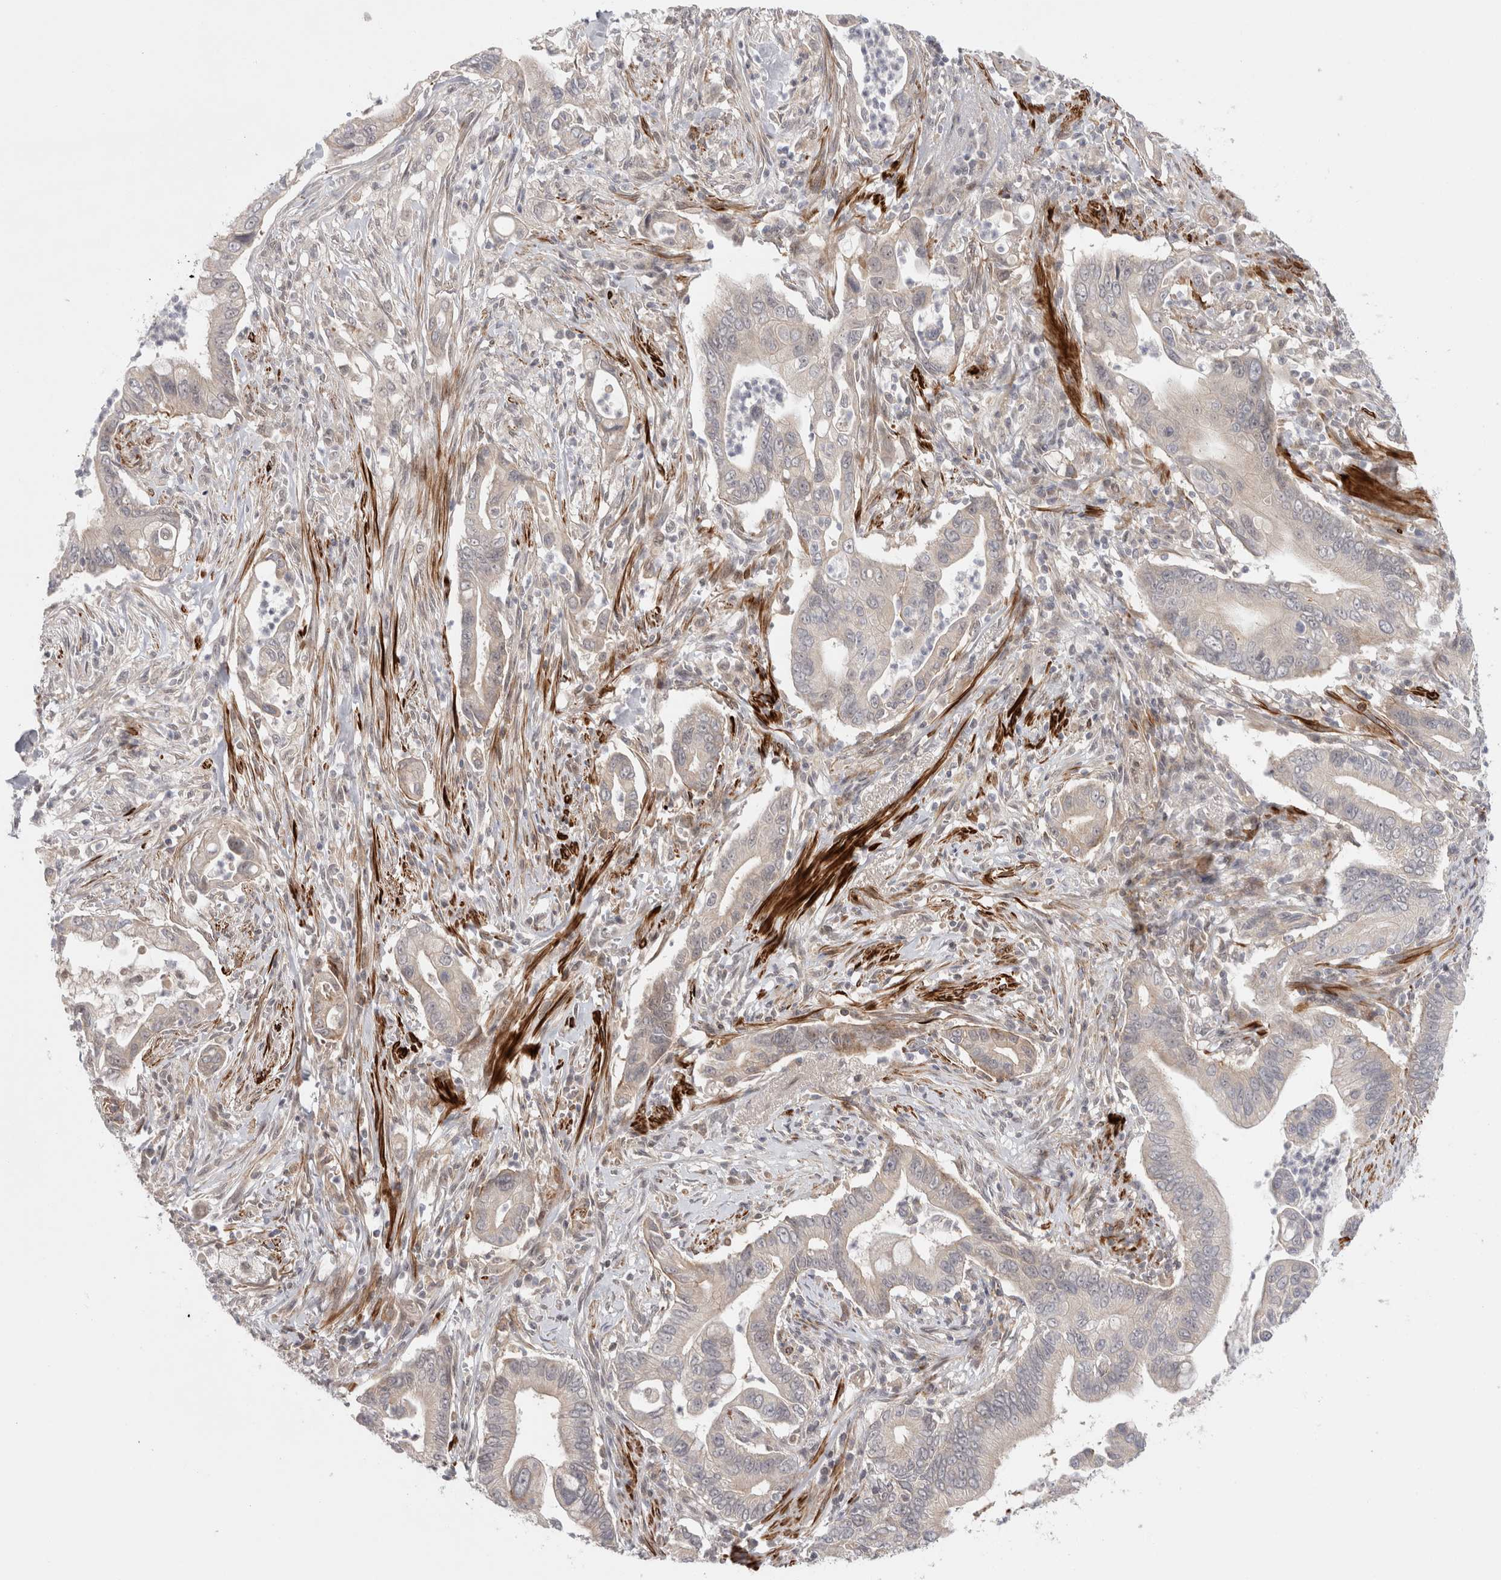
{"staining": {"intensity": "weak", "quantity": "25%-75%", "location": "cytoplasmic/membranous"}, "tissue": "pancreatic cancer", "cell_type": "Tumor cells", "image_type": "cancer", "snomed": [{"axis": "morphology", "description": "Adenocarcinoma, NOS"}, {"axis": "topography", "description": "Pancreas"}], "caption": "DAB (3,3'-diaminobenzidine) immunohistochemical staining of pancreatic adenocarcinoma reveals weak cytoplasmic/membranous protein staining in about 25%-75% of tumor cells.", "gene": "ZNF318", "patient": {"sex": "male", "age": 78}}